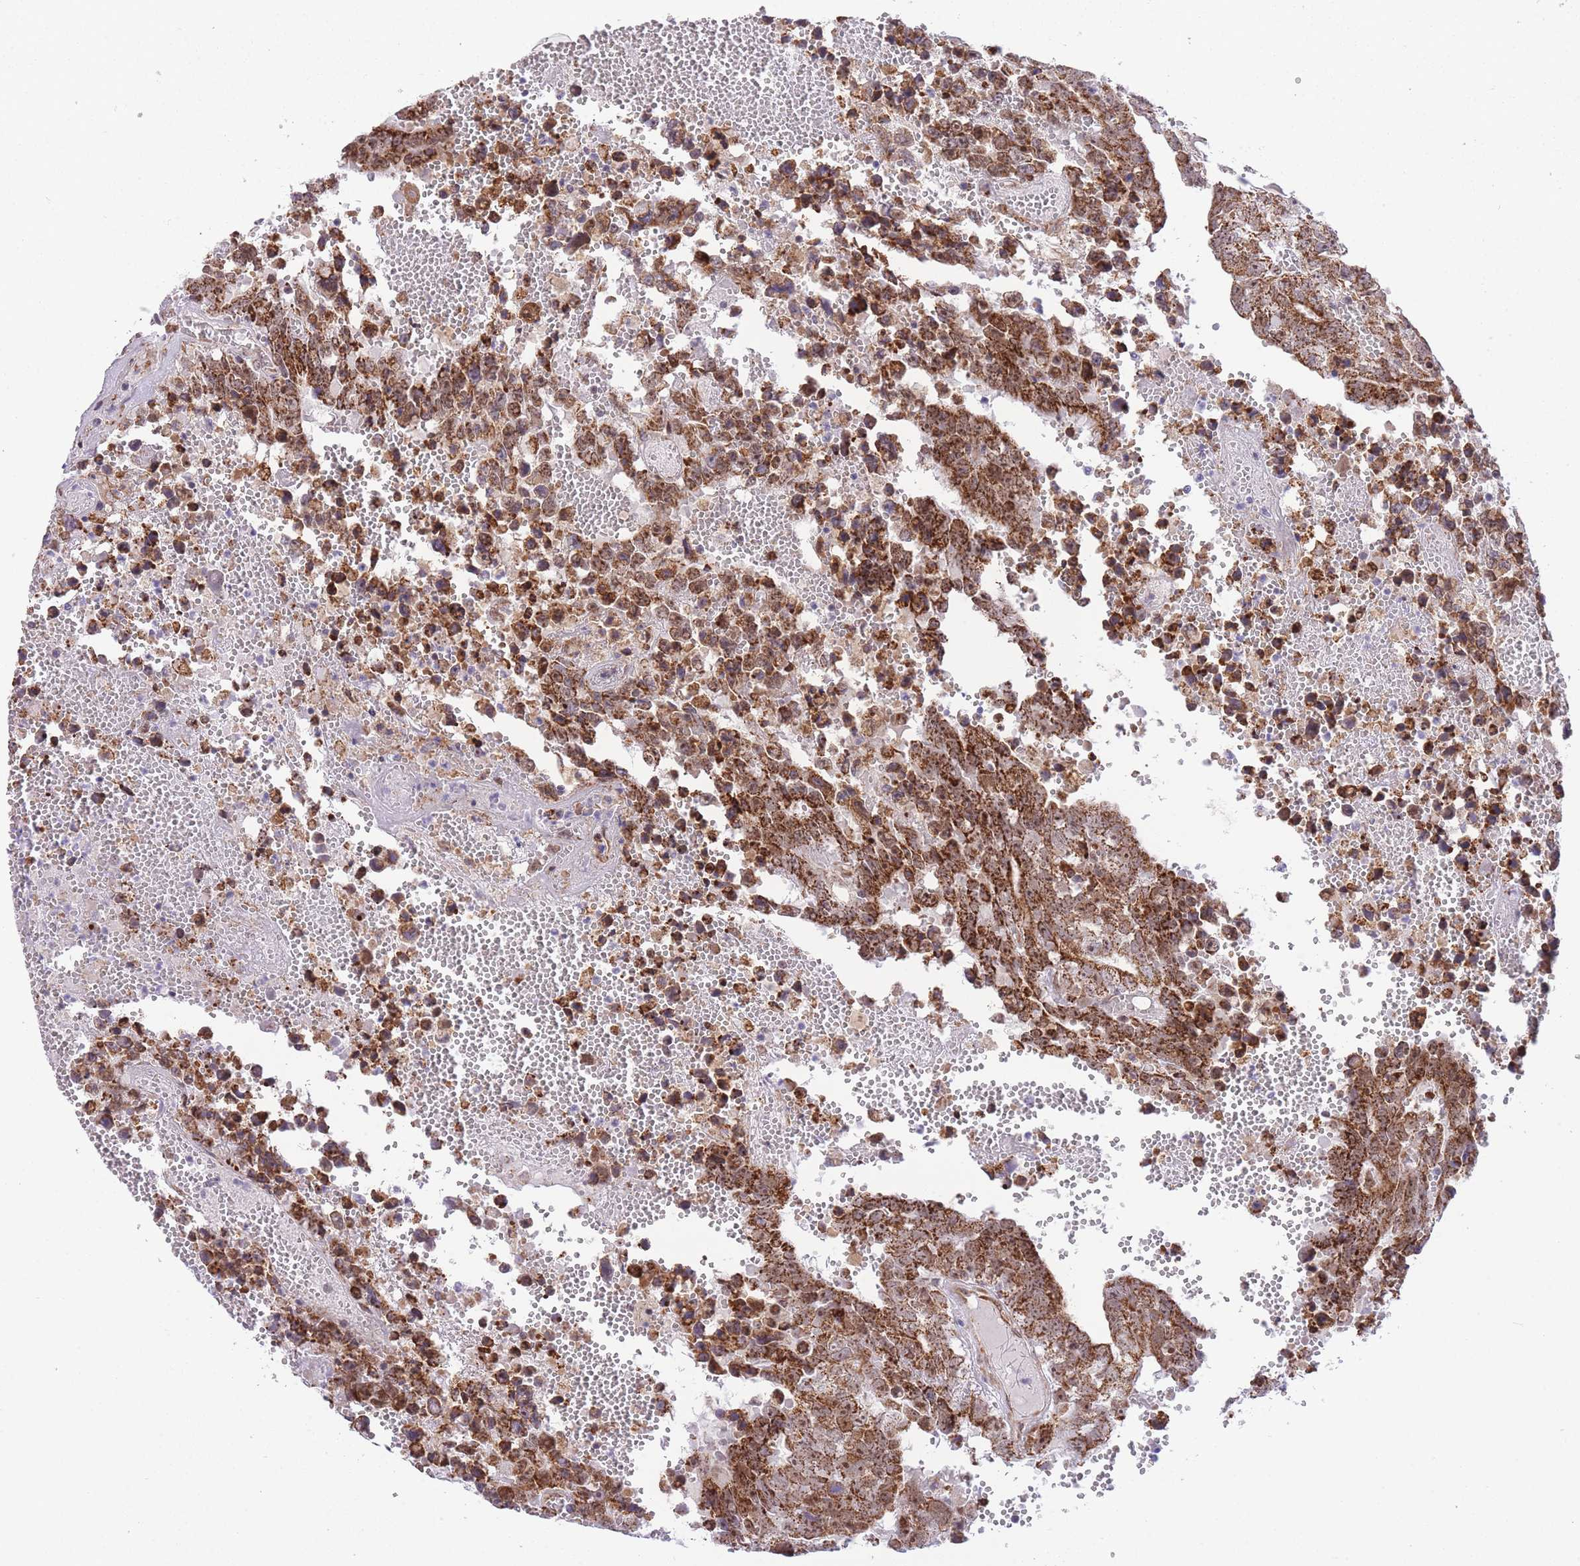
{"staining": {"intensity": "strong", "quantity": "25%-75%", "location": "cytoplasmic/membranous"}, "tissue": "testis cancer", "cell_type": "Tumor cells", "image_type": "cancer", "snomed": [{"axis": "morphology", "description": "Carcinoma, Embryonal, NOS"}, {"axis": "topography", "description": "Testis"}], "caption": "This is a photomicrograph of immunohistochemistry staining of embryonal carcinoma (testis), which shows strong staining in the cytoplasmic/membranous of tumor cells.", "gene": "EXOSC8", "patient": {"sex": "male", "age": 25}}